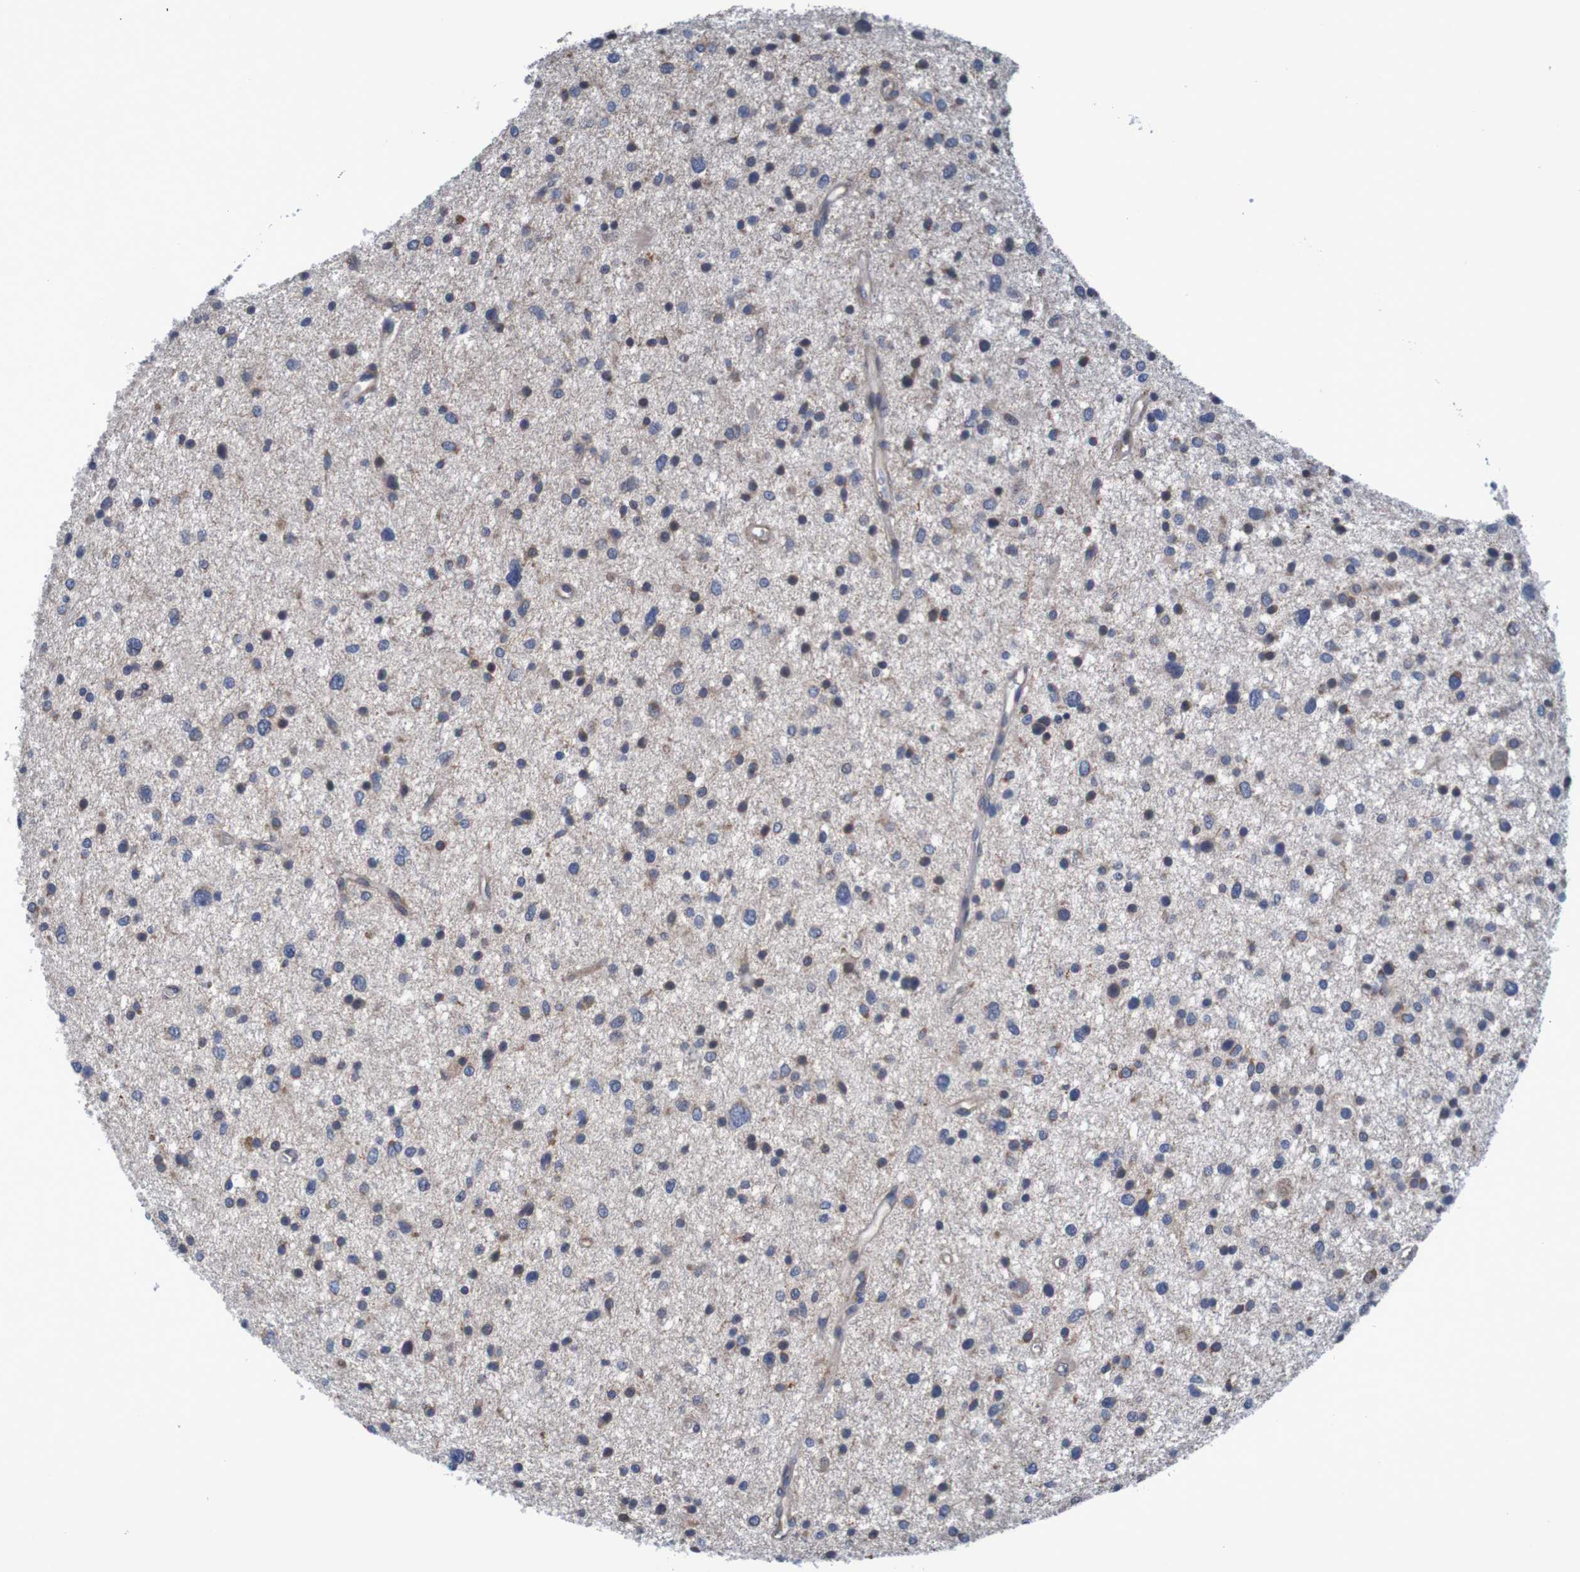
{"staining": {"intensity": "weak", "quantity": "<25%", "location": "cytoplasmic/membranous"}, "tissue": "glioma", "cell_type": "Tumor cells", "image_type": "cancer", "snomed": [{"axis": "morphology", "description": "Glioma, malignant, Low grade"}, {"axis": "topography", "description": "Brain"}], "caption": "An IHC image of glioma is shown. There is no staining in tumor cells of glioma.", "gene": "CLDN18", "patient": {"sex": "female", "age": 37}}